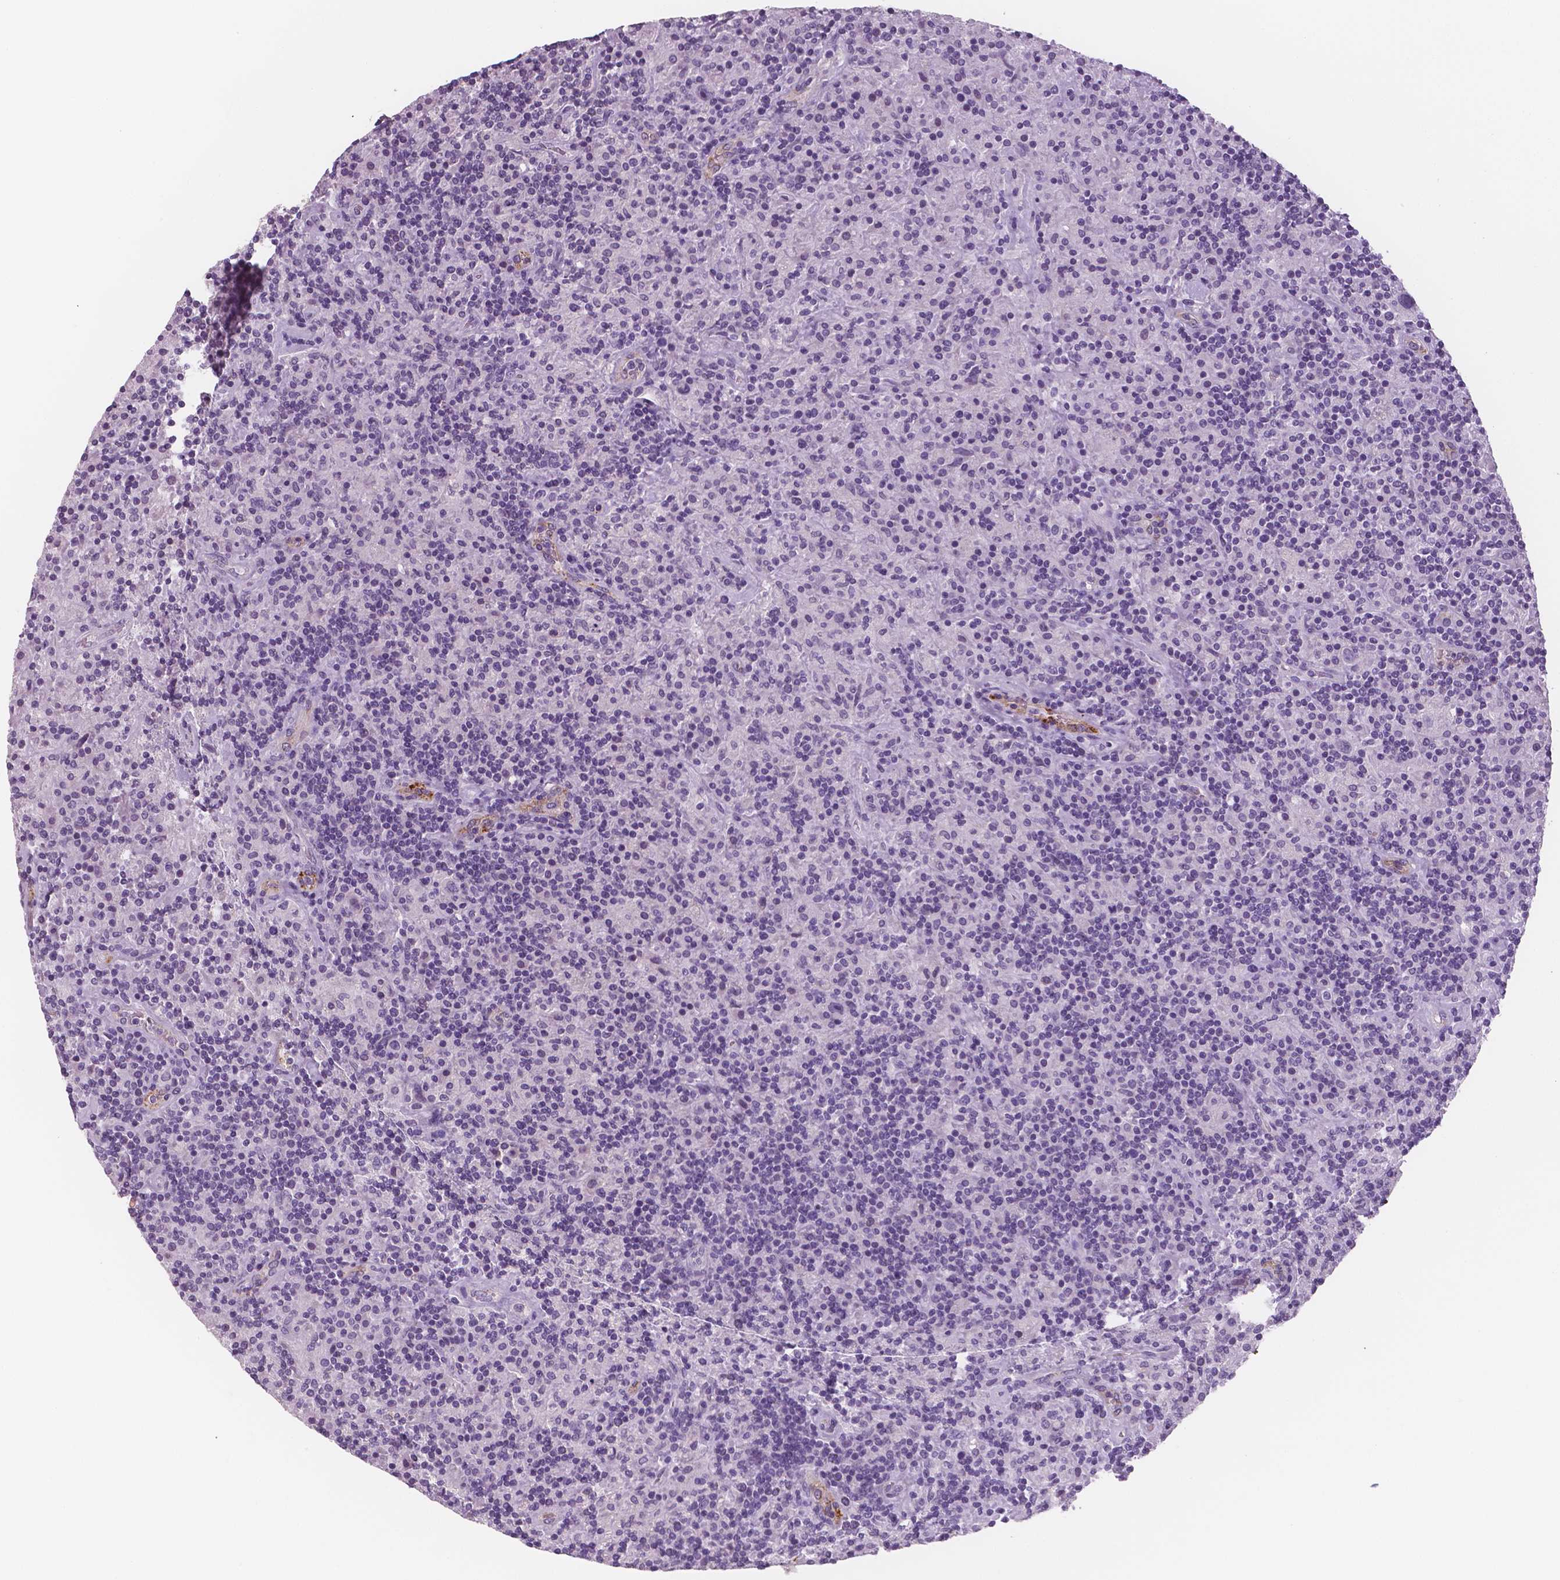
{"staining": {"intensity": "negative", "quantity": "none", "location": "none"}, "tissue": "lymphoma", "cell_type": "Tumor cells", "image_type": "cancer", "snomed": [{"axis": "morphology", "description": "Hodgkin's disease, NOS"}, {"axis": "topography", "description": "Lymph node"}], "caption": "Immunohistochemistry histopathology image of human lymphoma stained for a protein (brown), which shows no expression in tumor cells.", "gene": "TSPAN7", "patient": {"sex": "male", "age": 70}}